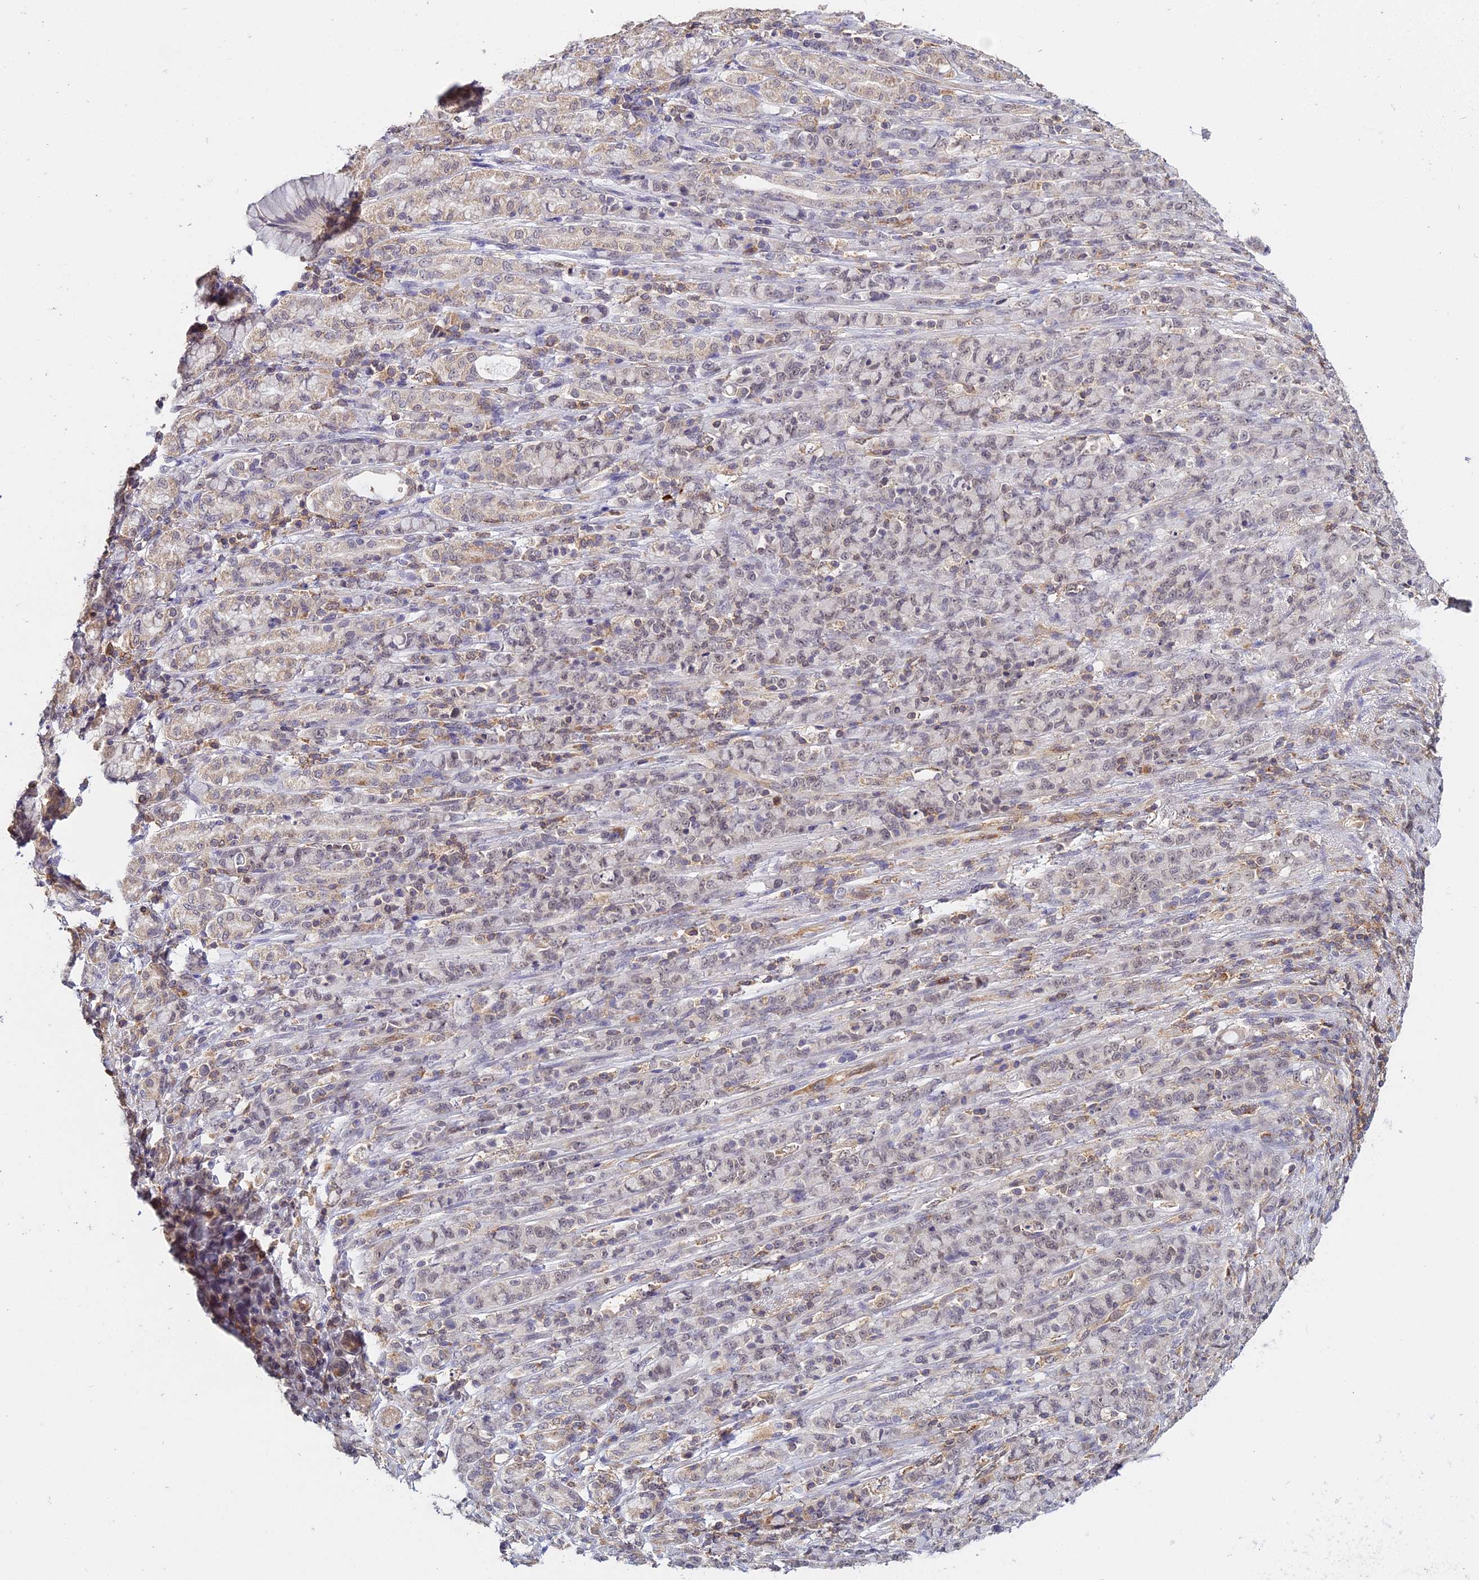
{"staining": {"intensity": "weak", "quantity": "<25%", "location": "nuclear"}, "tissue": "stomach cancer", "cell_type": "Tumor cells", "image_type": "cancer", "snomed": [{"axis": "morphology", "description": "Normal tissue, NOS"}, {"axis": "morphology", "description": "Adenocarcinoma, NOS"}, {"axis": "topography", "description": "Stomach"}], "caption": "IHC image of adenocarcinoma (stomach) stained for a protein (brown), which demonstrates no expression in tumor cells.", "gene": "TPRX1", "patient": {"sex": "female", "age": 79}}